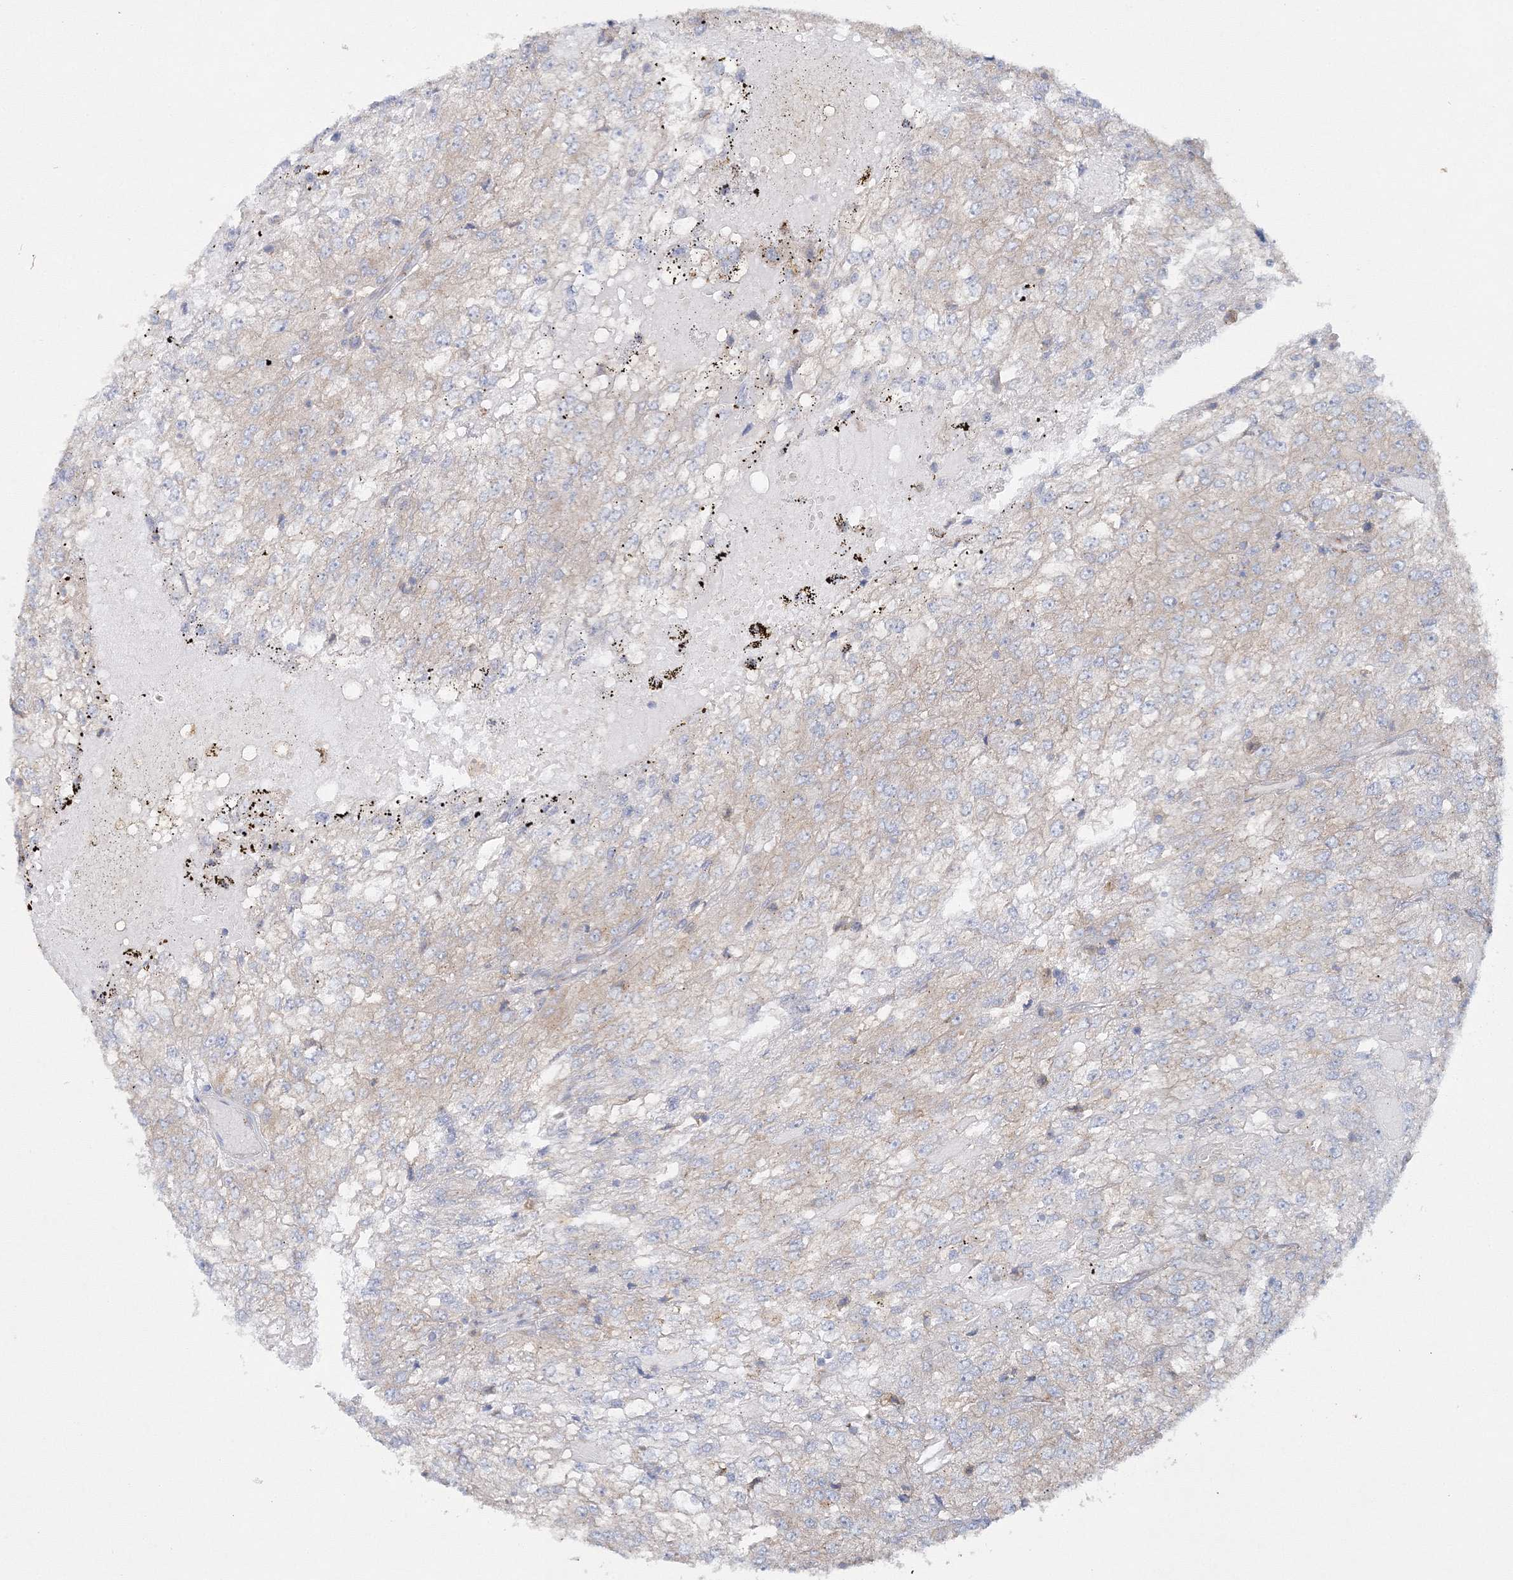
{"staining": {"intensity": "weak", "quantity": "<25%", "location": "cytoplasmic/membranous"}, "tissue": "renal cancer", "cell_type": "Tumor cells", "image_type": "cancer", "snomed": [{"axis": "morphology", "description": "Adenocarcinoma, NOS"}, {"axis": "topography", "description": "Kidney"}], "caption": "Adenocarcinoma (renal) was stained to show a protein in brown. There is no significant expression in tumor cells. Brightfield microscopy of immunohistochemistry (IHC) stained with DAB (3,3'-diaminobenzidine) (brown) and hematoxylin (blue), captured at high magnification.", "gene": "SEC23IP", "patient": {"sex": "female", "age": 54}}